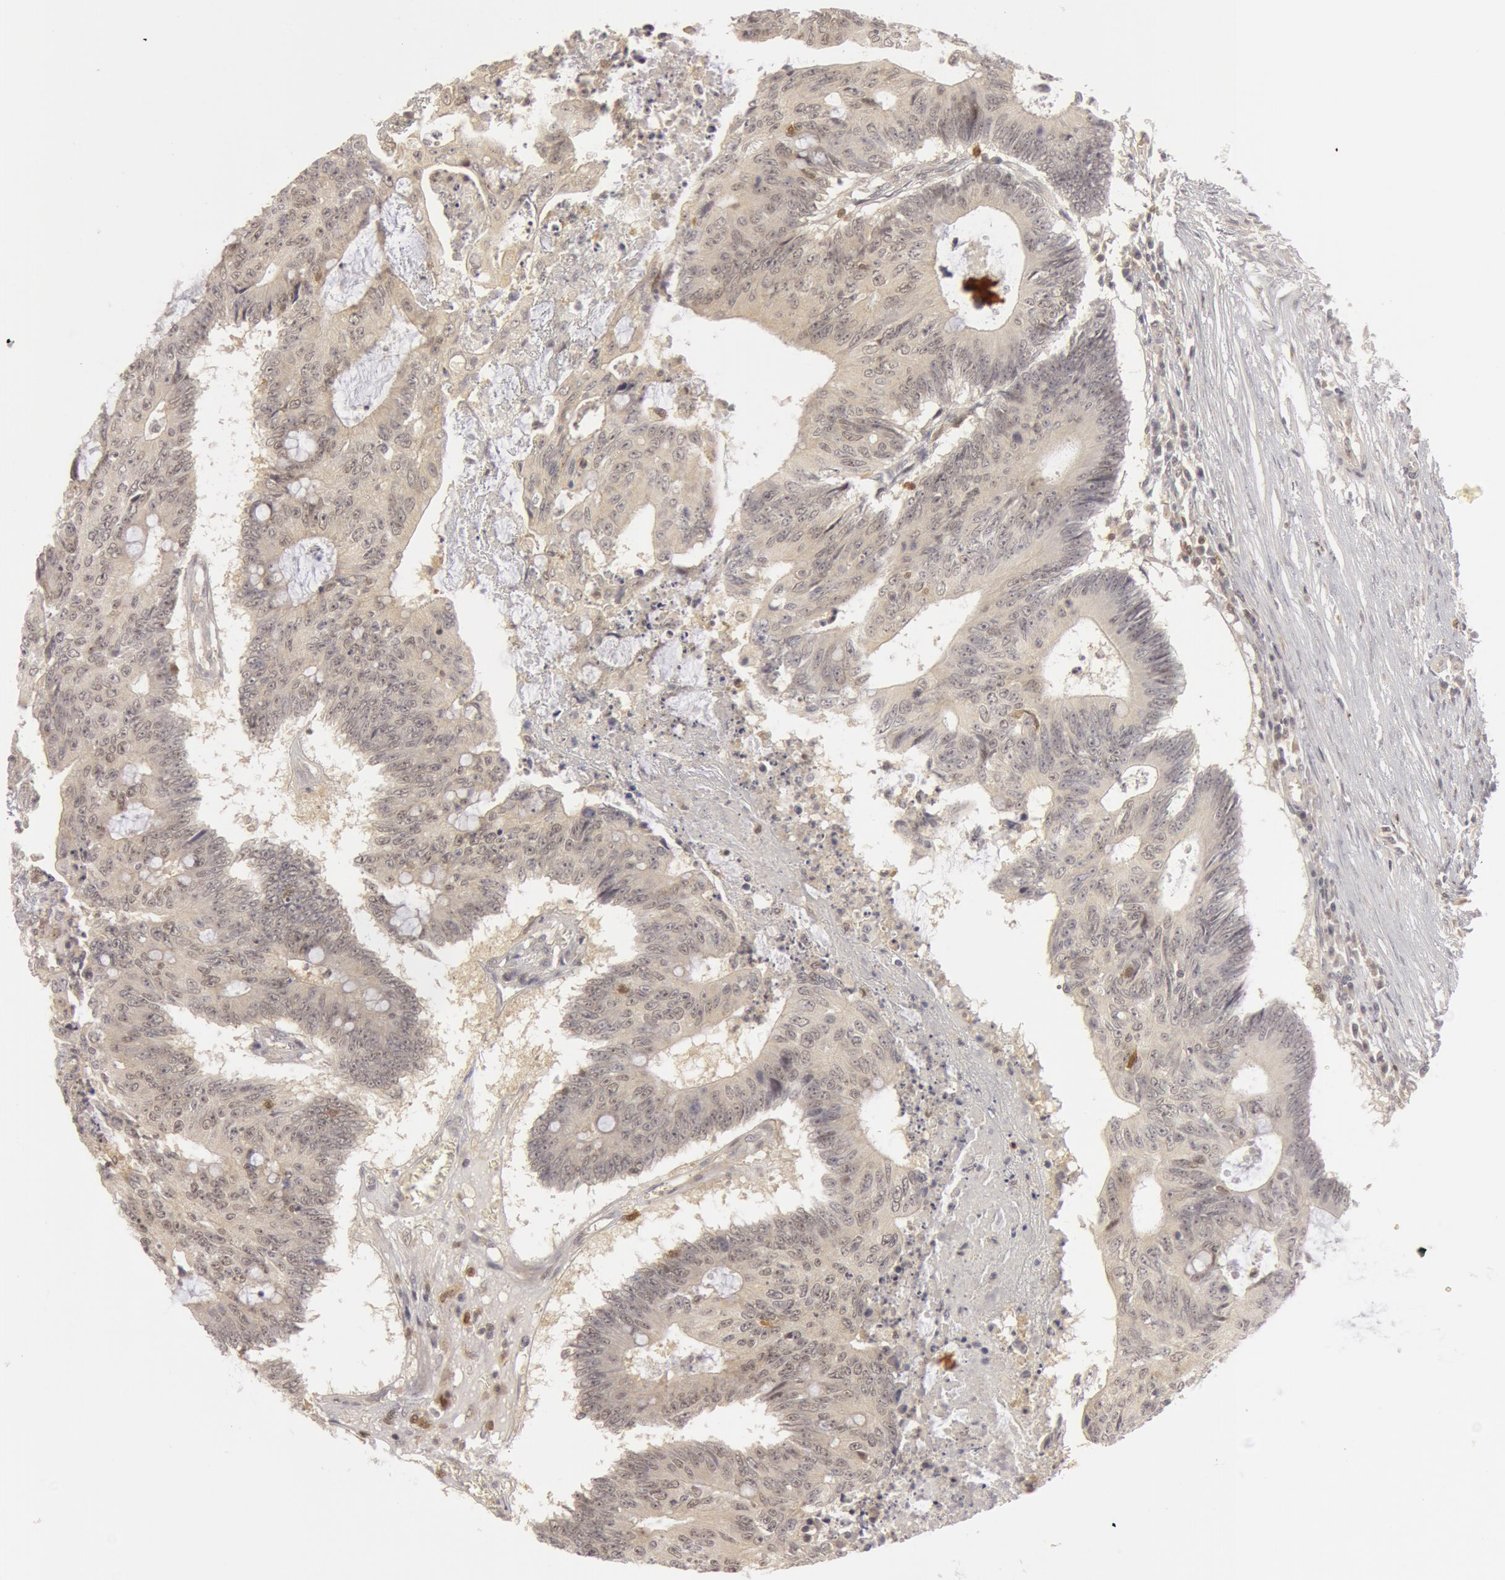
{"staining": {"intensity": "weak", "quantity": ">75%", "location": "nuclear"}, "tissue": "colorectal cancer", "cell_type": "Tumor cells", "image_type": "cancer", "snomed": [{"axis": "morphology", "description": "Adenocarcinoma, NOS"}, {"axis": "topography", "description": "Colon"}], "caption": "Immunohistochemical staining of human colorectal cancer (adenocarcinoma) exhibits low levels of weak nuclear expression in approximately >75% of tumor cells.", "gene": "OASL", "patient": {"sex": "male", "age": 65}}